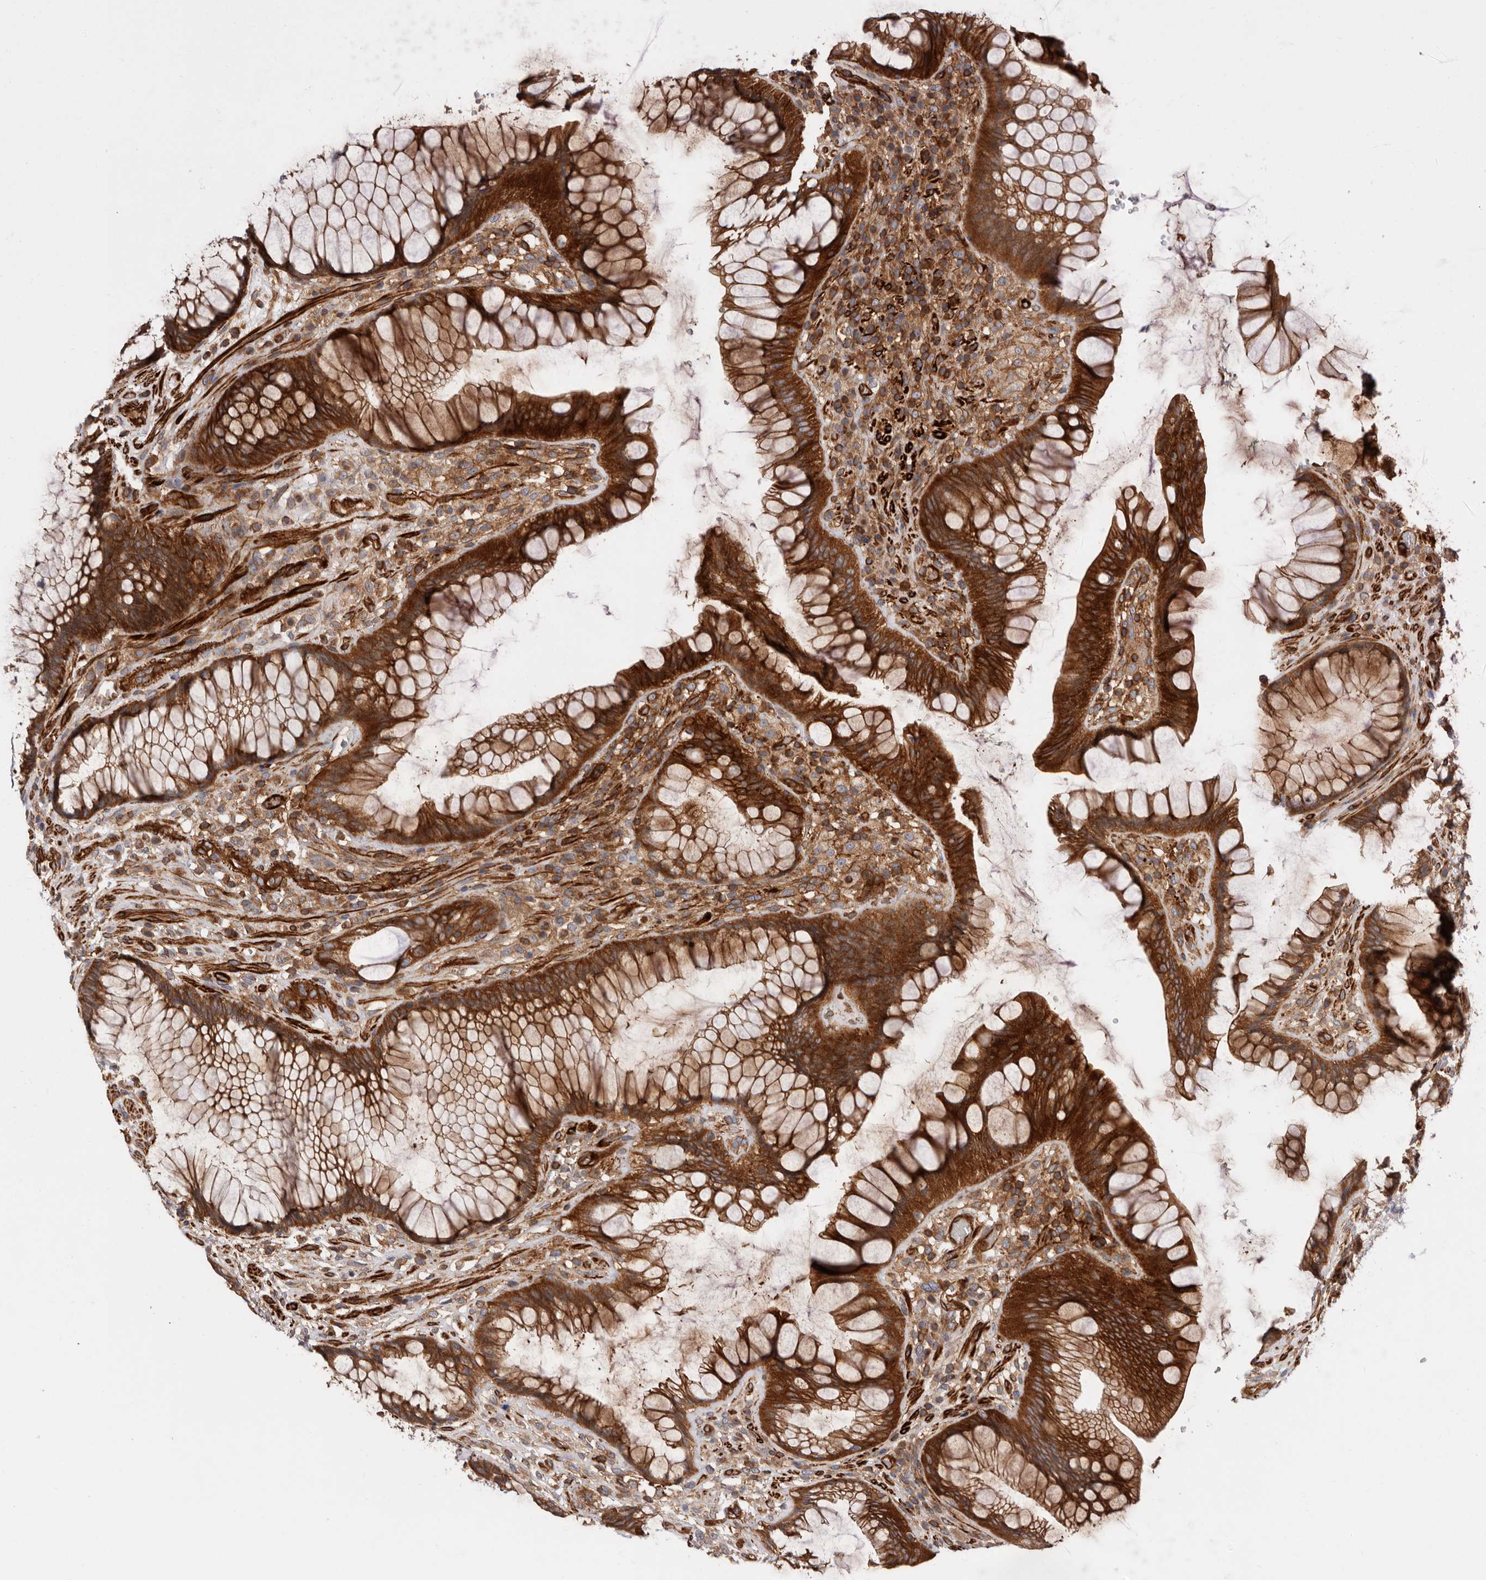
{"staining": {"intensity": "strong", "quantity": ">75%", "location": "cytoplasmic/membranous"}, "tissue": "rectum", "cell_type": "Glandular cells", "image_type": "normal", "snomed": [{"axis": "morphology", "description": "Normal tissue, NOS"}, {"axis": "topography", "description": "Rectum"}], "caption": "The micrograph displays immunohistochemical staining of unremarkable rectum. There is strong cytoplasmic/membranous staining is identified in approximately >75% of glandular cells.", "gene": "TMC7", "patient": {"sex": "male", "age": 51}}